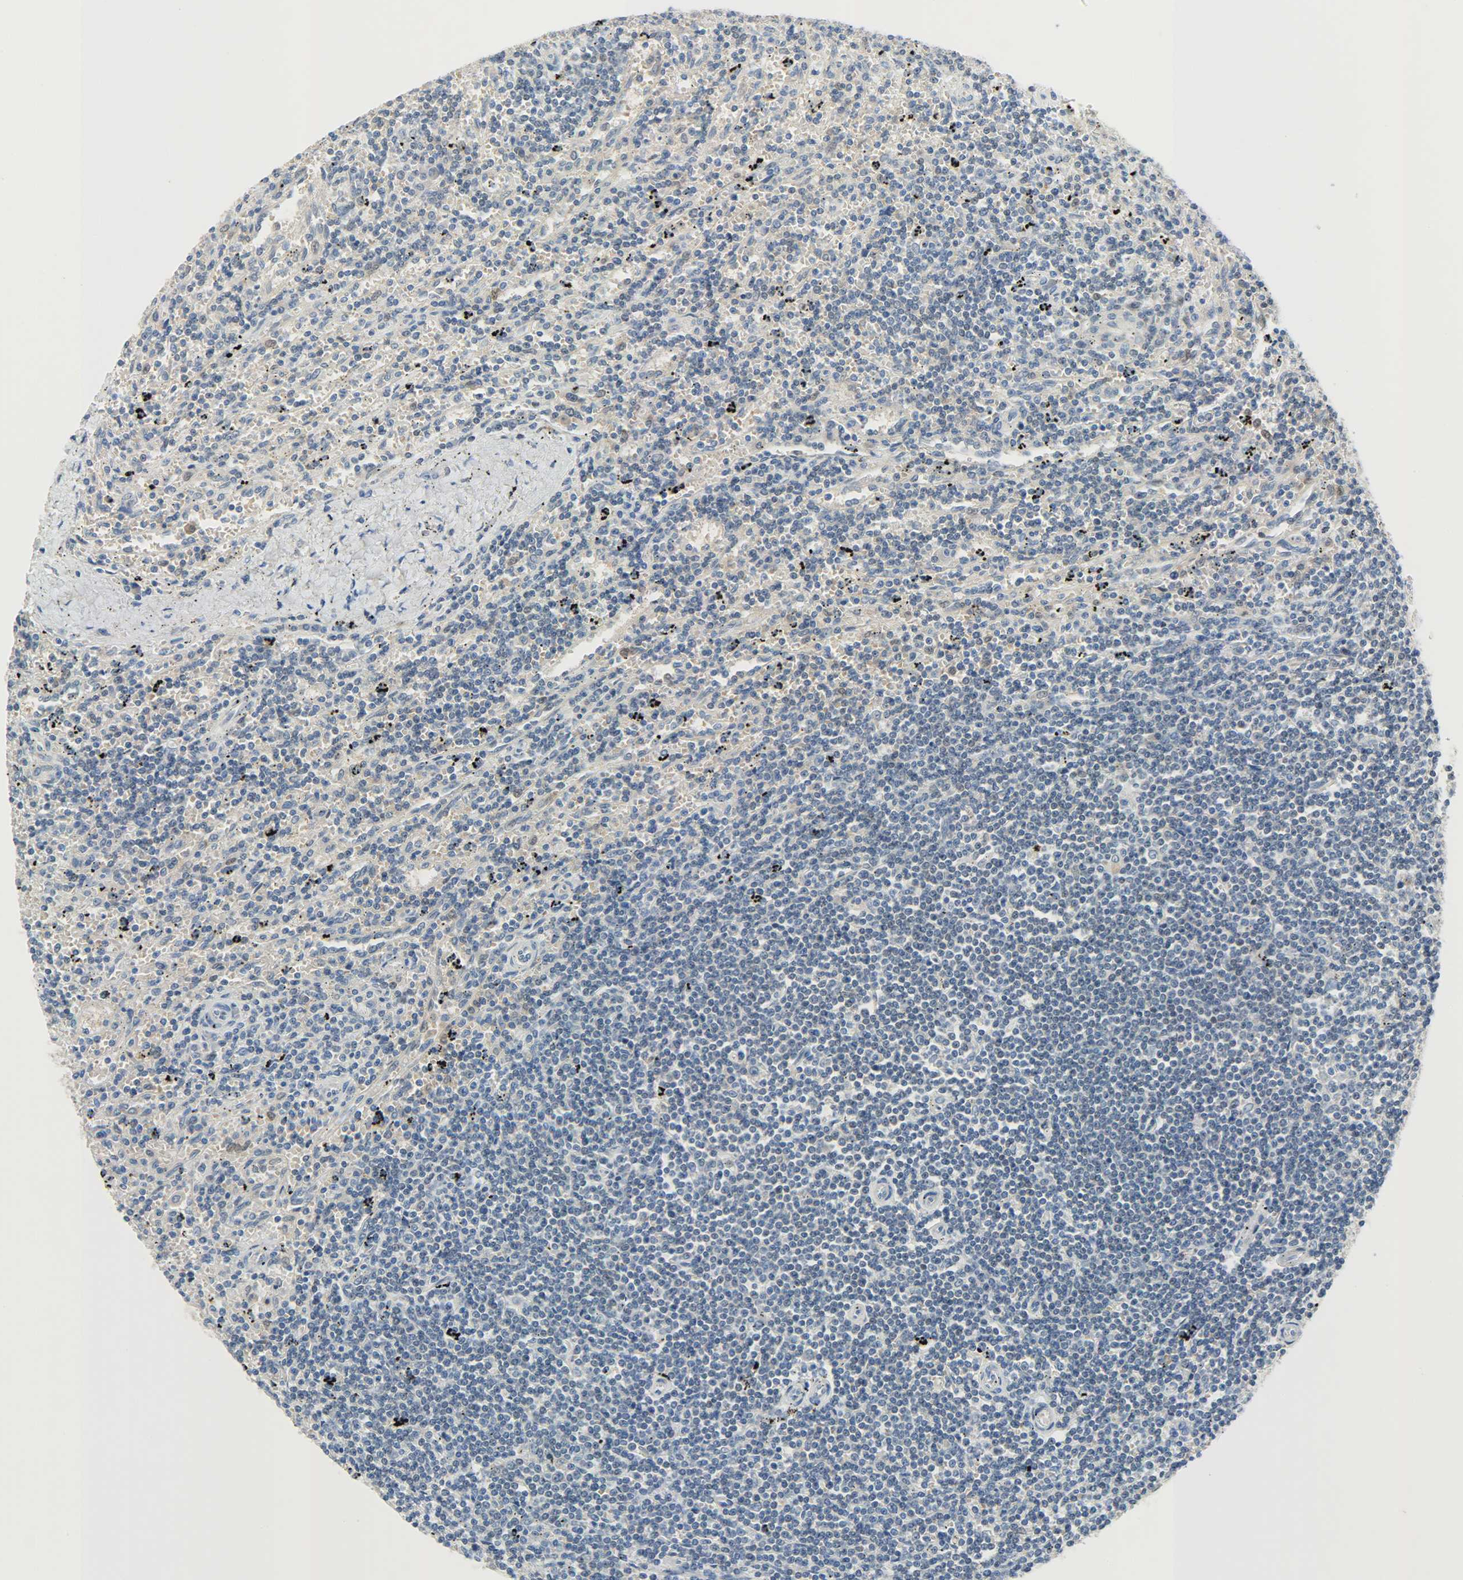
{"staining": {"intensity": "negative", "quantity": "none", "location": "none"}, "tissue": "lymphoma", "cell_type": "Tumor cells", "image_type": "cancer", "snomed": [{"axis": "morphology", "description": "Malignant lymphoma, non-Hodgkin's type, Low grade"}, {"axis": "topography", "description": "Spleen"}], "caption": "An image of lymphoma stained for a protein exhibits no brown staining in tumor cells.", "gene": "EIF4EBP1", "patient": {"sex": "male", "age": 76}}